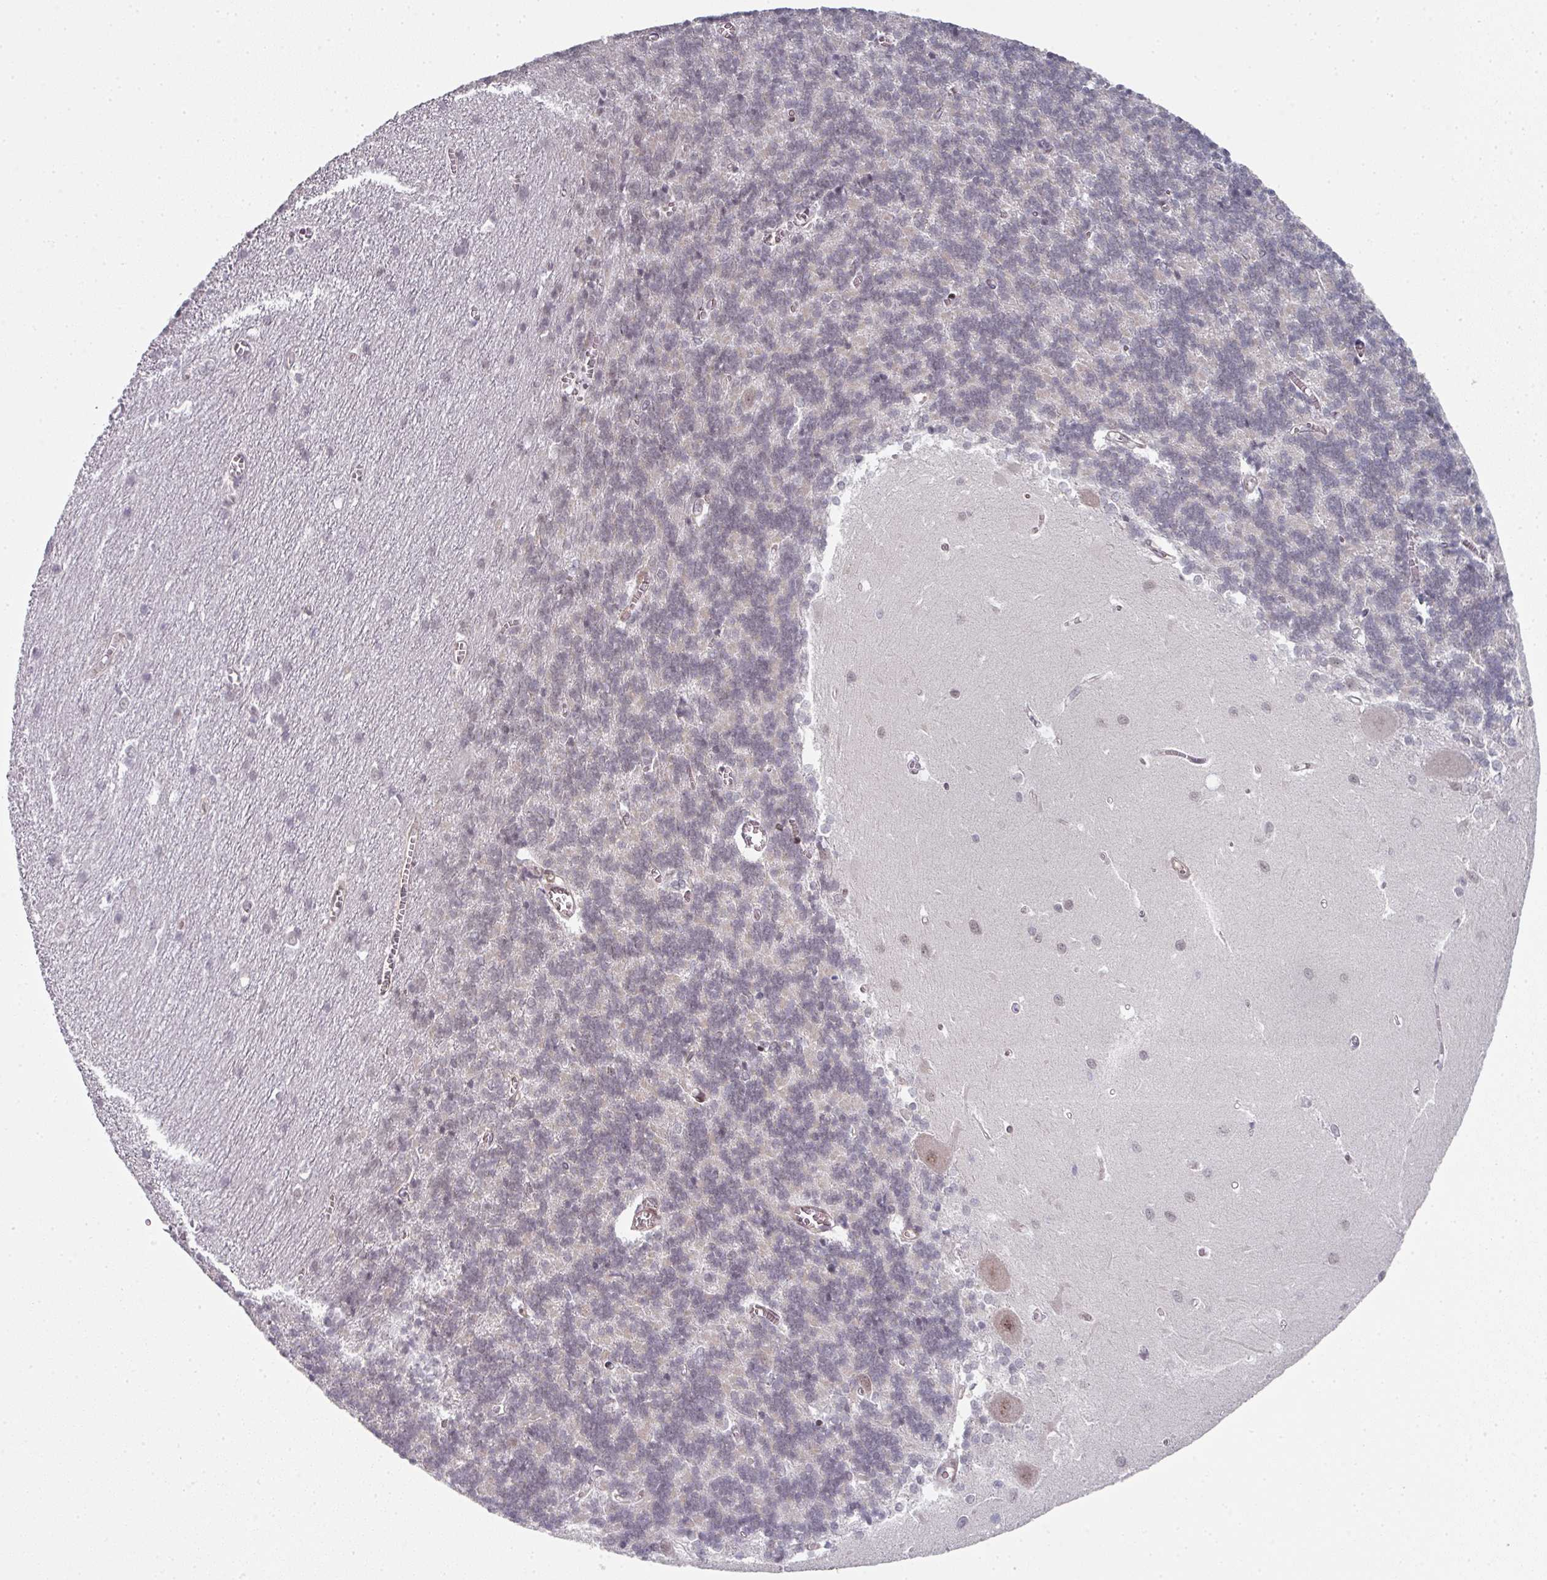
{"staining": {"intensity": "negative", "quantity": "none", "location": "none"}, "tissue": "cerebellum", "cell_type": "Cells in granular layer", "image_type": "normal", "snomed": [{"axis": "morphology", "description": "Normal tissue, NOS"}, {"axis": "topography", "description": "Cerebellum"}], "caption": "Immunohistochemistry micrograph of benign cerebellum stained for a protein (brown), which exhibits no positivity in cells in granular layer. Nuclei are stained in blue.", "gene": "TMCC1", "patient": {"sex": "male", "age": 37}}